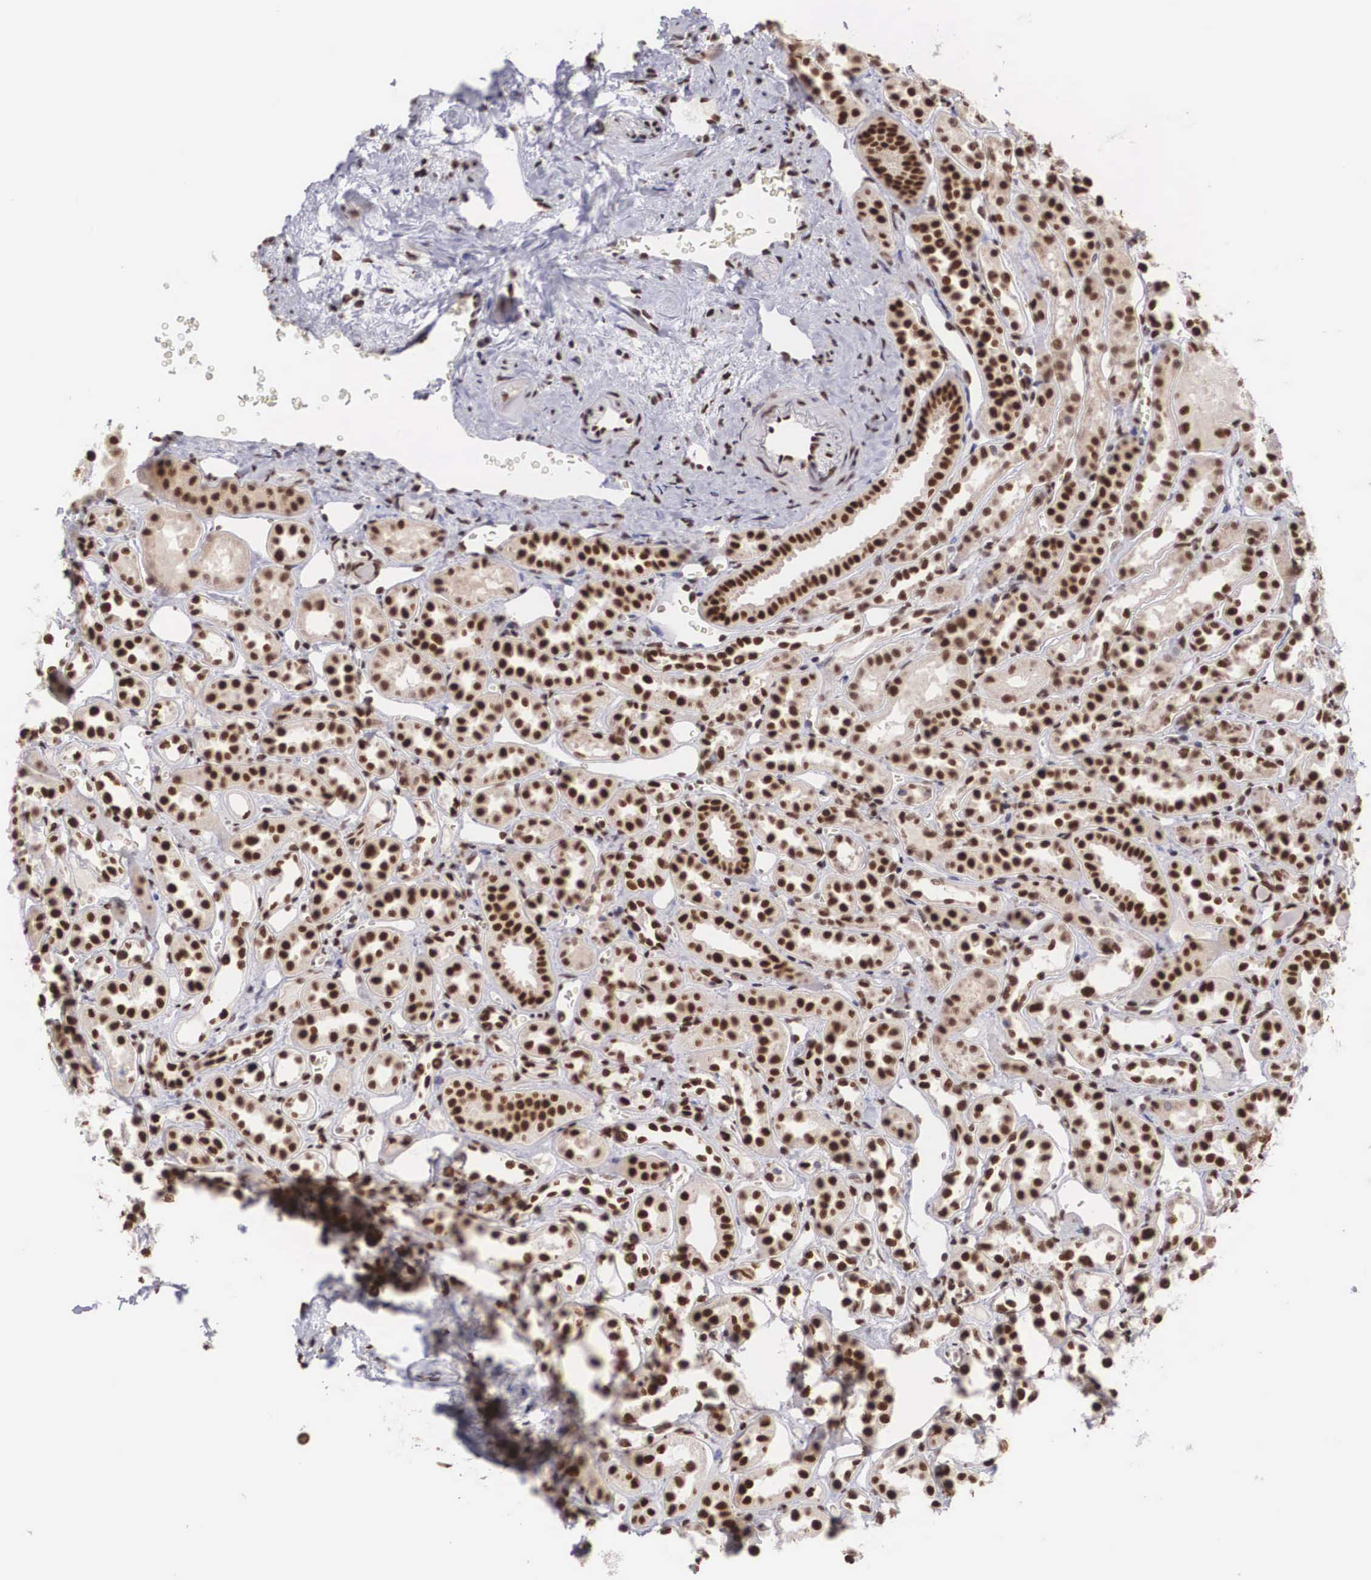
{"staining": {"intensity": "moderate", "quantity": "<25%", "location": "nuclear"}, "tissue": "kidney", "cell_type": "Cells in glomeruli", "image_type": "normal", "snomed": [{"axis": "morphology", "description": "Normal tissue, NOS"}, {"axis": "topography", "description": "Kidney"}], "caption": "Moderate nuclear protein expression is present in approximately <25% of cells in glomeruli in kidney.", "gene": "HTATSF1", "patient": {"sex": "female", "age": 52}}